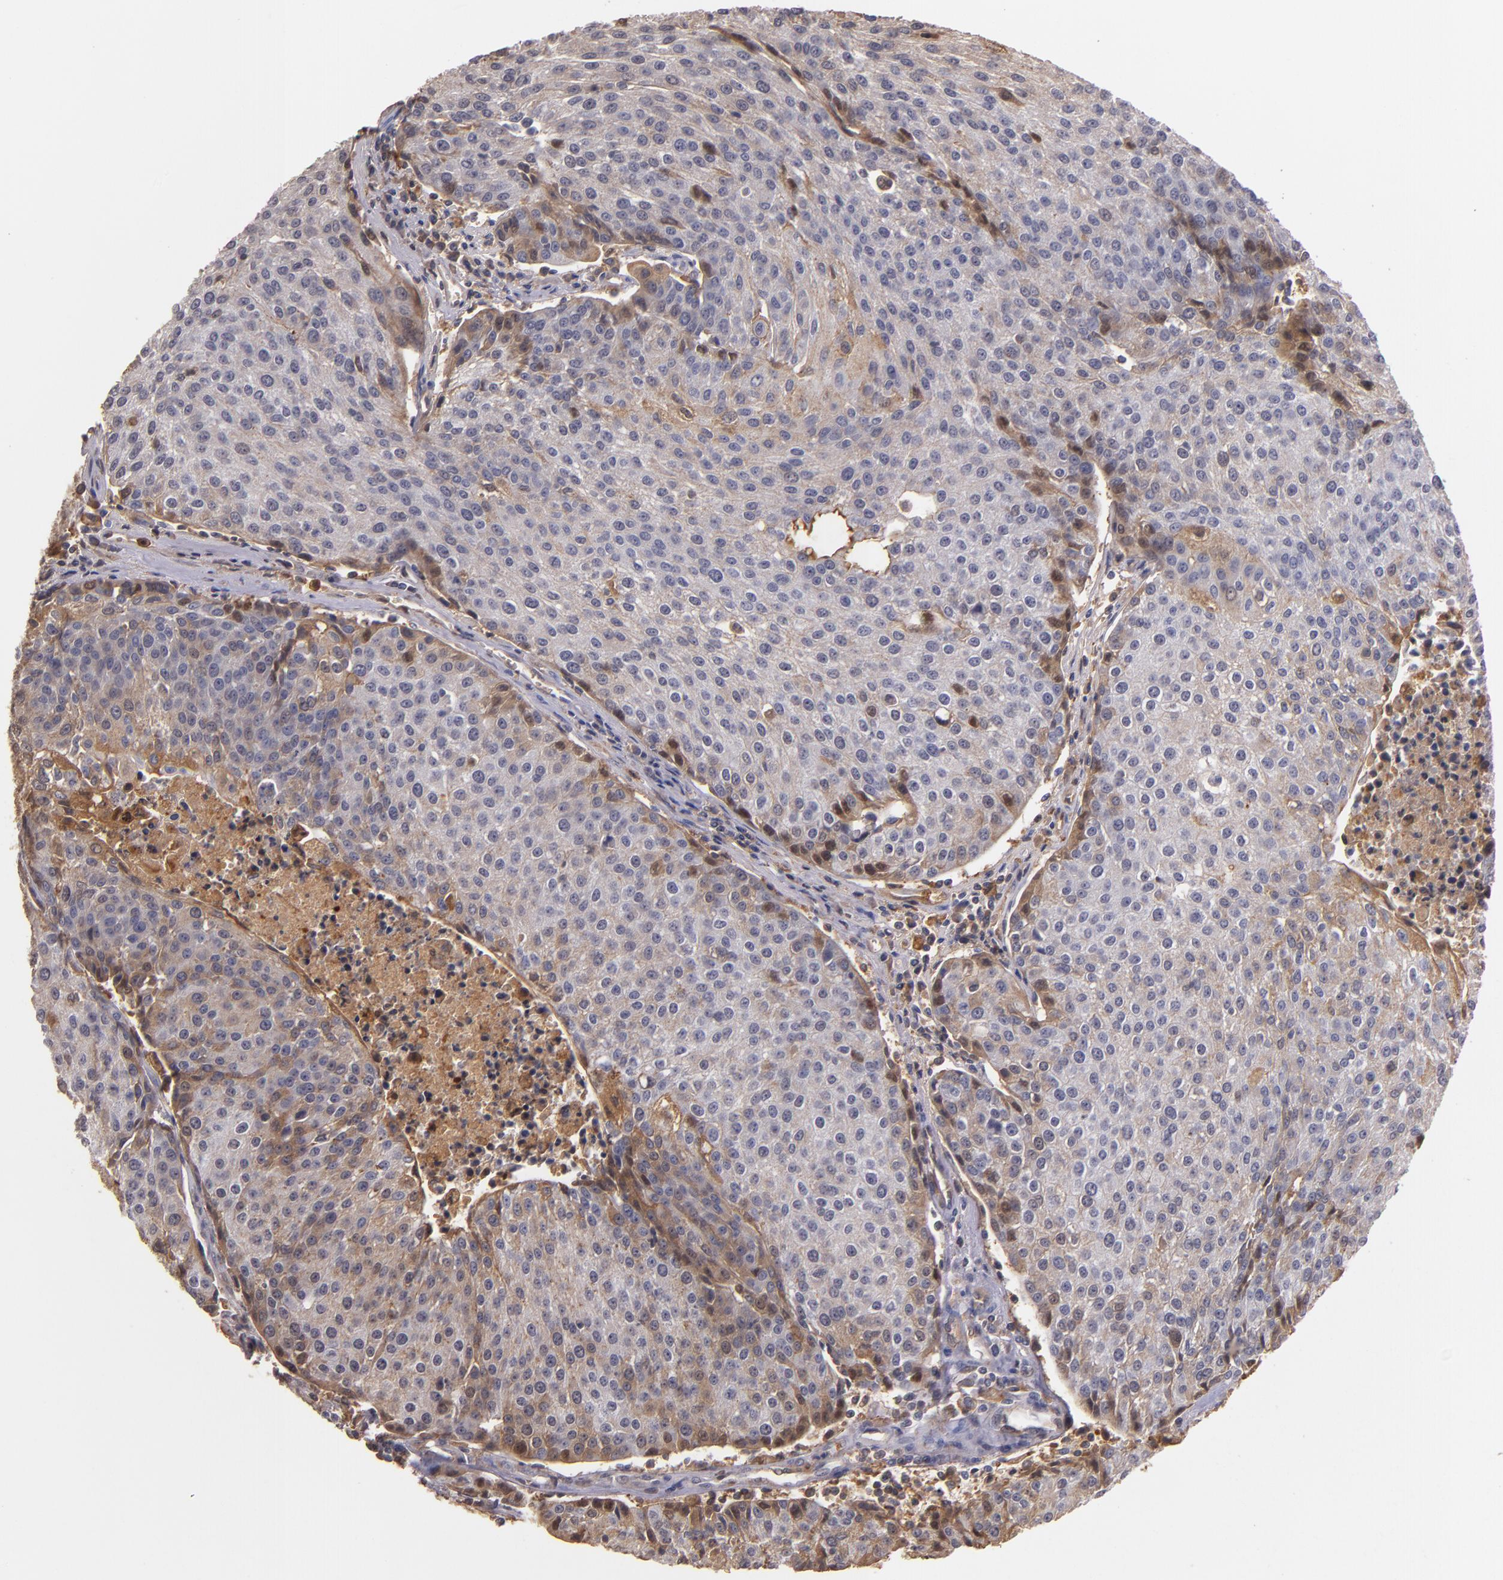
{"staining": {"intensity": "weak", "quantity": "25%-75%", "location": "cytoplasmic/membranous"}, "tissue": "urothelial cancer", "cell_type": "Tumor cells", "image_type": "cancer", "snomed": [{"axis": "morphology", "description": "Urothelial carcinoma, High grade"}, {"axis": "topography", "description": "Urinary bladder"}], "caption": "High-power microscopy captured an immunohistochemistry (IHC) histopathology image of urothelial carcinoma (high-grade), revealing weak cytoplasmic/membranous expression in about 25%-75% of tumor cells.", "gene": "PTS", "patient": {"sex": "female", "age": 85}}